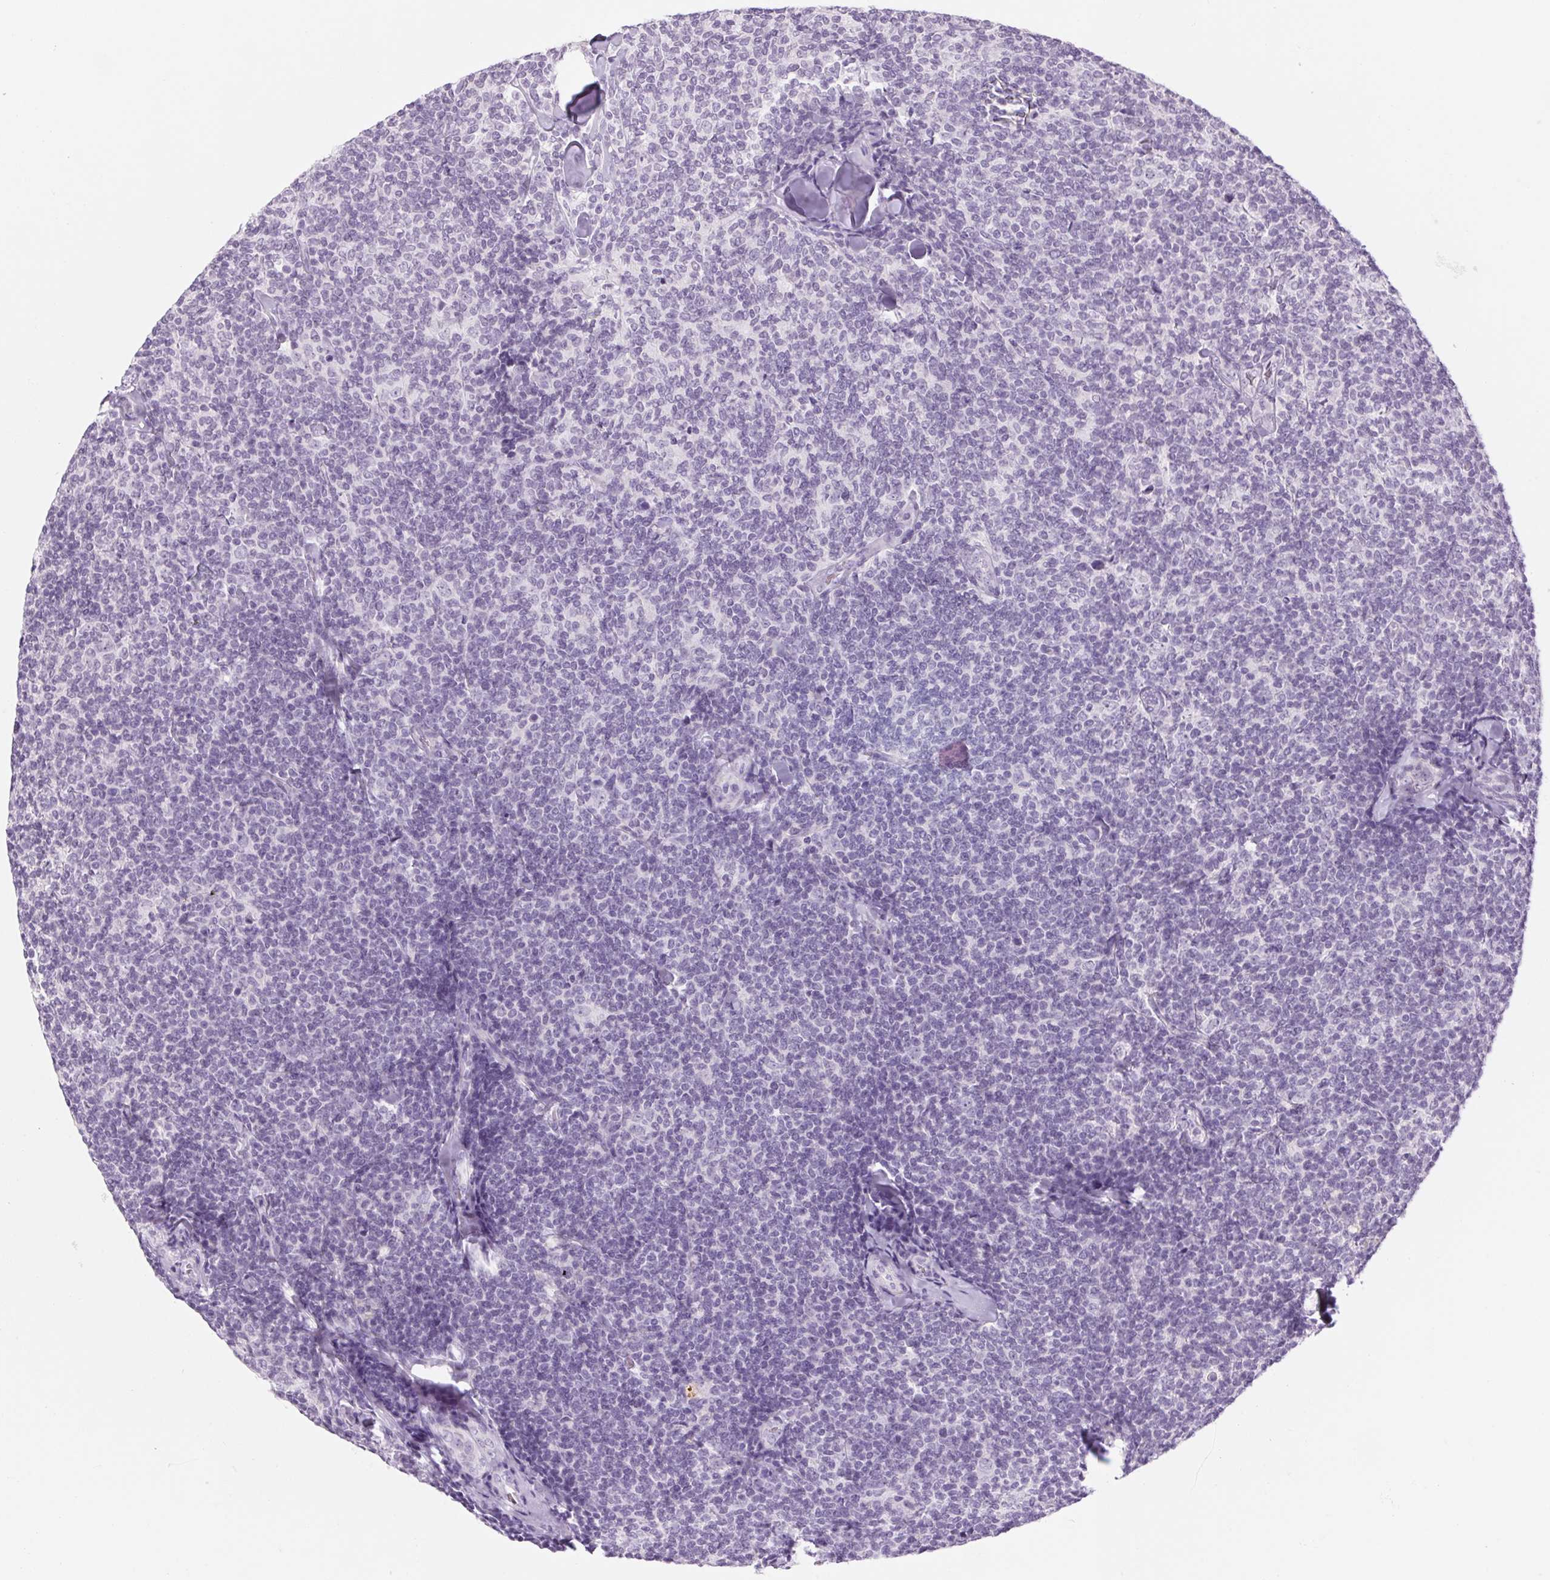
{"staining": {"intensity": "negative", "quantity": "none", "location": "none"}, "tissue": "lymphoma", "cell_type": "Tumor cells", "image_type": "cancer", "snomed": [{"axis": "morphology", "description": "Malignant lymphoma, non-Hodgkin's type, Low grade"}, {"axis": "topography", "description": "Lymph node"}], "caption": "Tumor cells are negative for protein expression in human lymphoma.", "gene": "RPTN", "patient": {"sex": "female", "age": 56}}